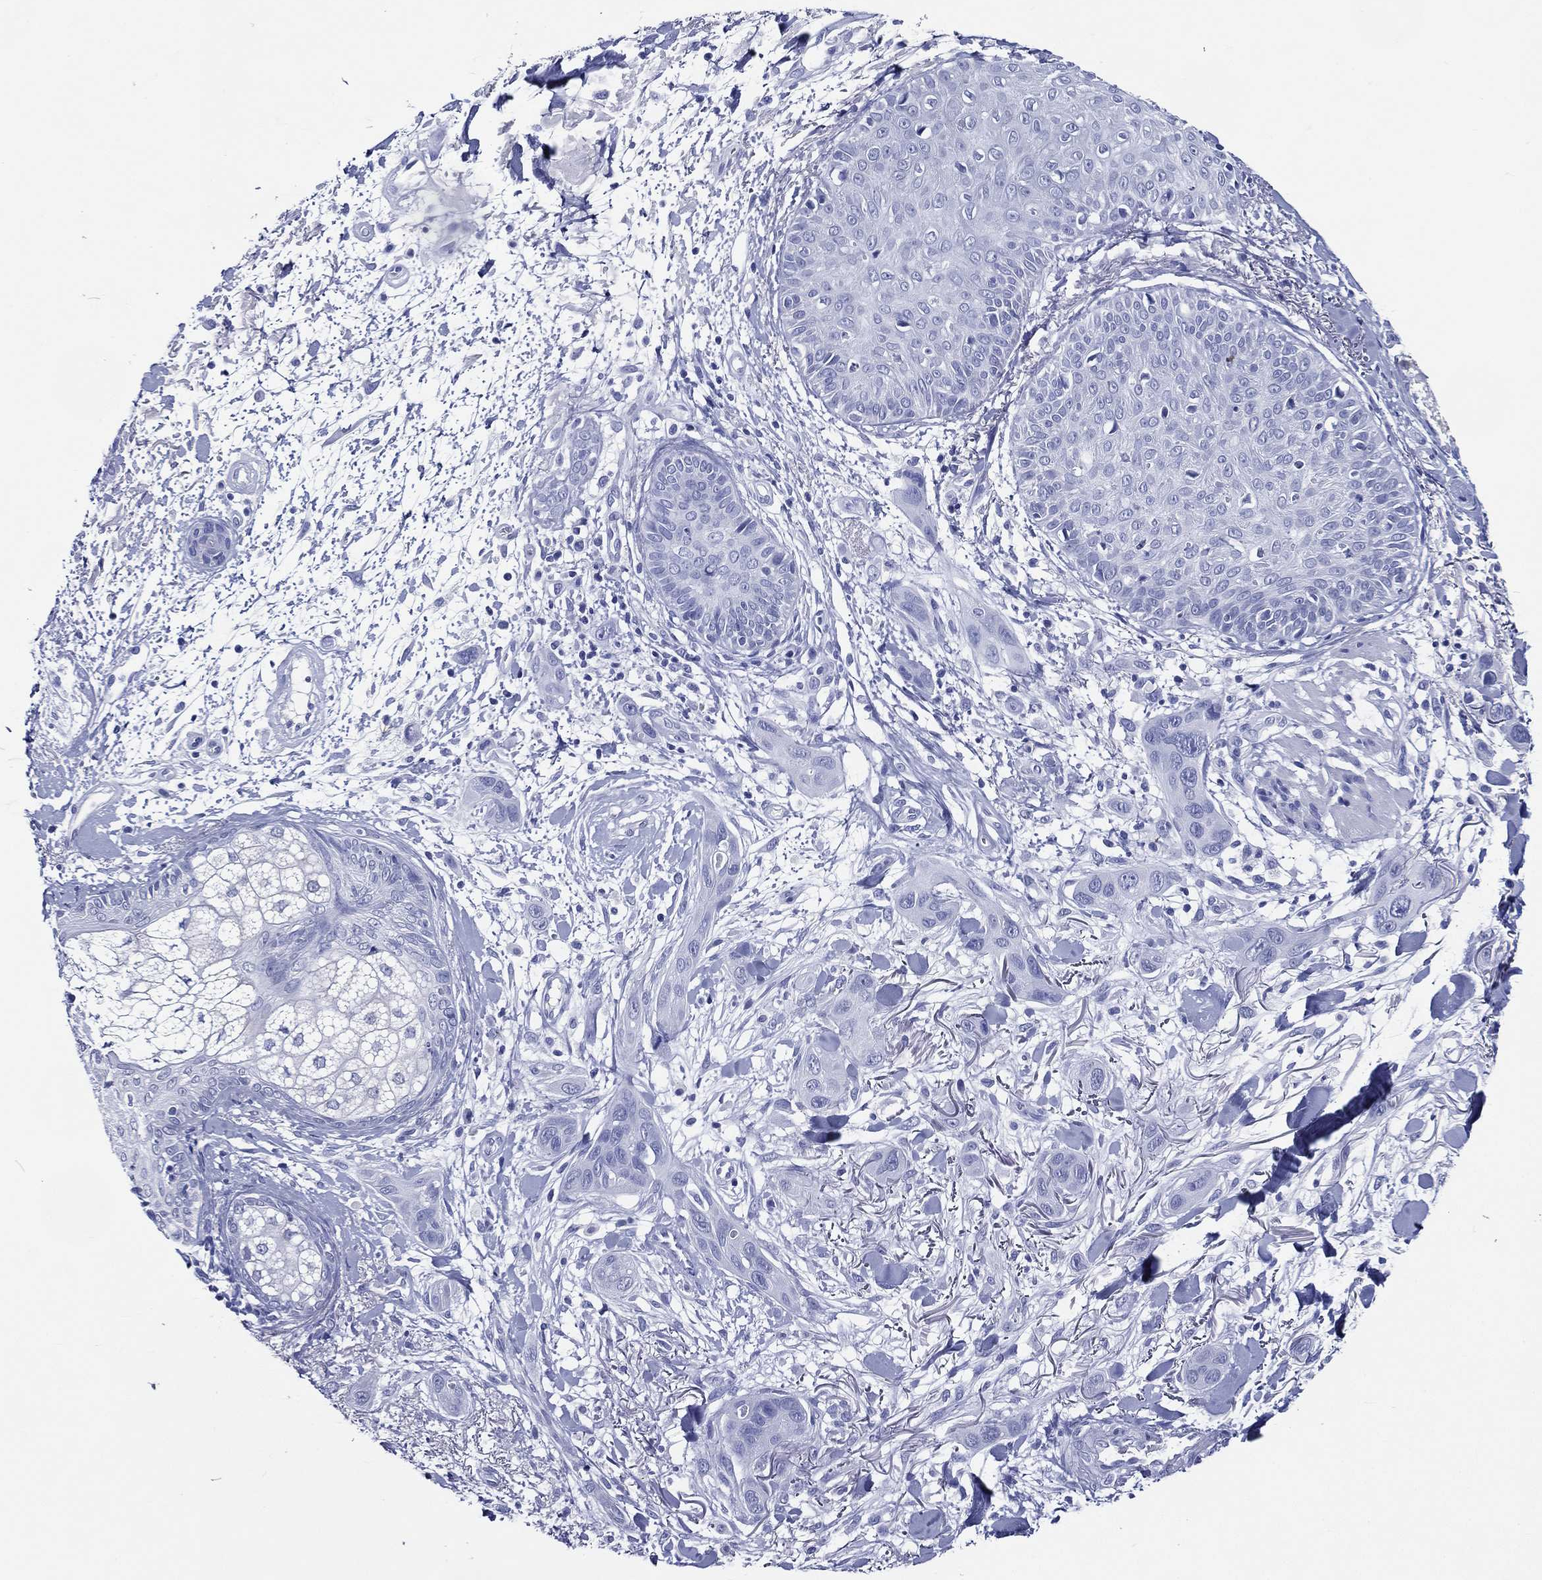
{"staining": {"intensity": "negative", "quantity": "none", "location": "none"}, "tissue": "skin cancer", "cell_type": "Tumor cells", "image_type": "cancer", "snomed": [{"axis": "morphology", "description": "Squamous cell carcinoma, NOS"}, {"axis": "topography", "description": "Skin"}], "caption": "An immunohistochemistry micrograph of squamous cell carcinoma (skin) is shown. There is no staining in tumor cells of squamous cell carcinoma (skin).", "gene": "ACE2", "patient": {"sex": "male", "age": 78}}